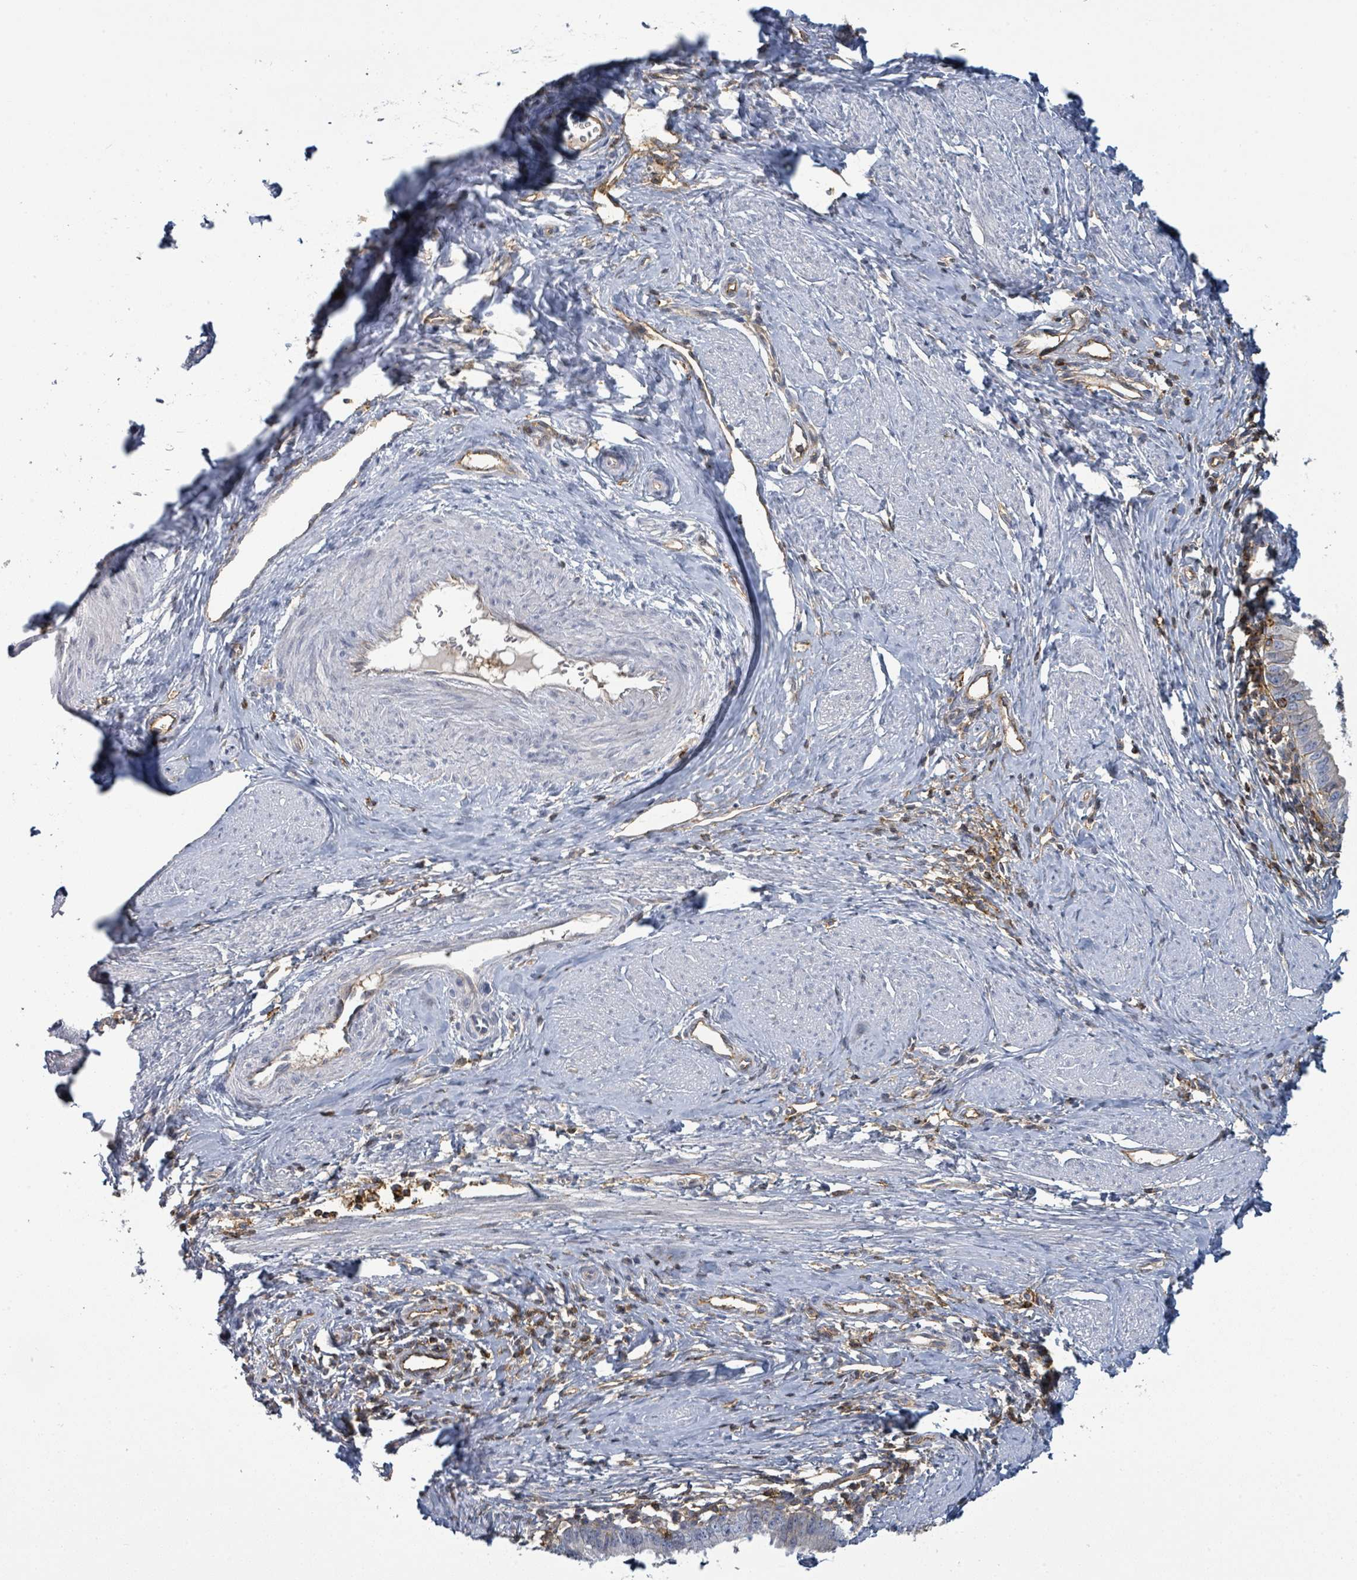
{"staining": {"intensity": "negative", "quantity": "none", "location": "none"}, "tissue": "cervical cancer", "cell_type": "Tumor cells", "image_type": "cancer", "snomed": [{"axis": "morphology", "description": "Adenocarcinoma, NOS"}, {"axis": "topography", "description": "Cervix"}], "caption": "Immunohistochemistry photomicrograph of neoplastic tissue: adenocarcinoma (cervical) stained with DAB demonstrates no significant protein positivity in tumor cells.", "gene": "TNFRSF14", "patient": {"sex": "female", "age": 36}}